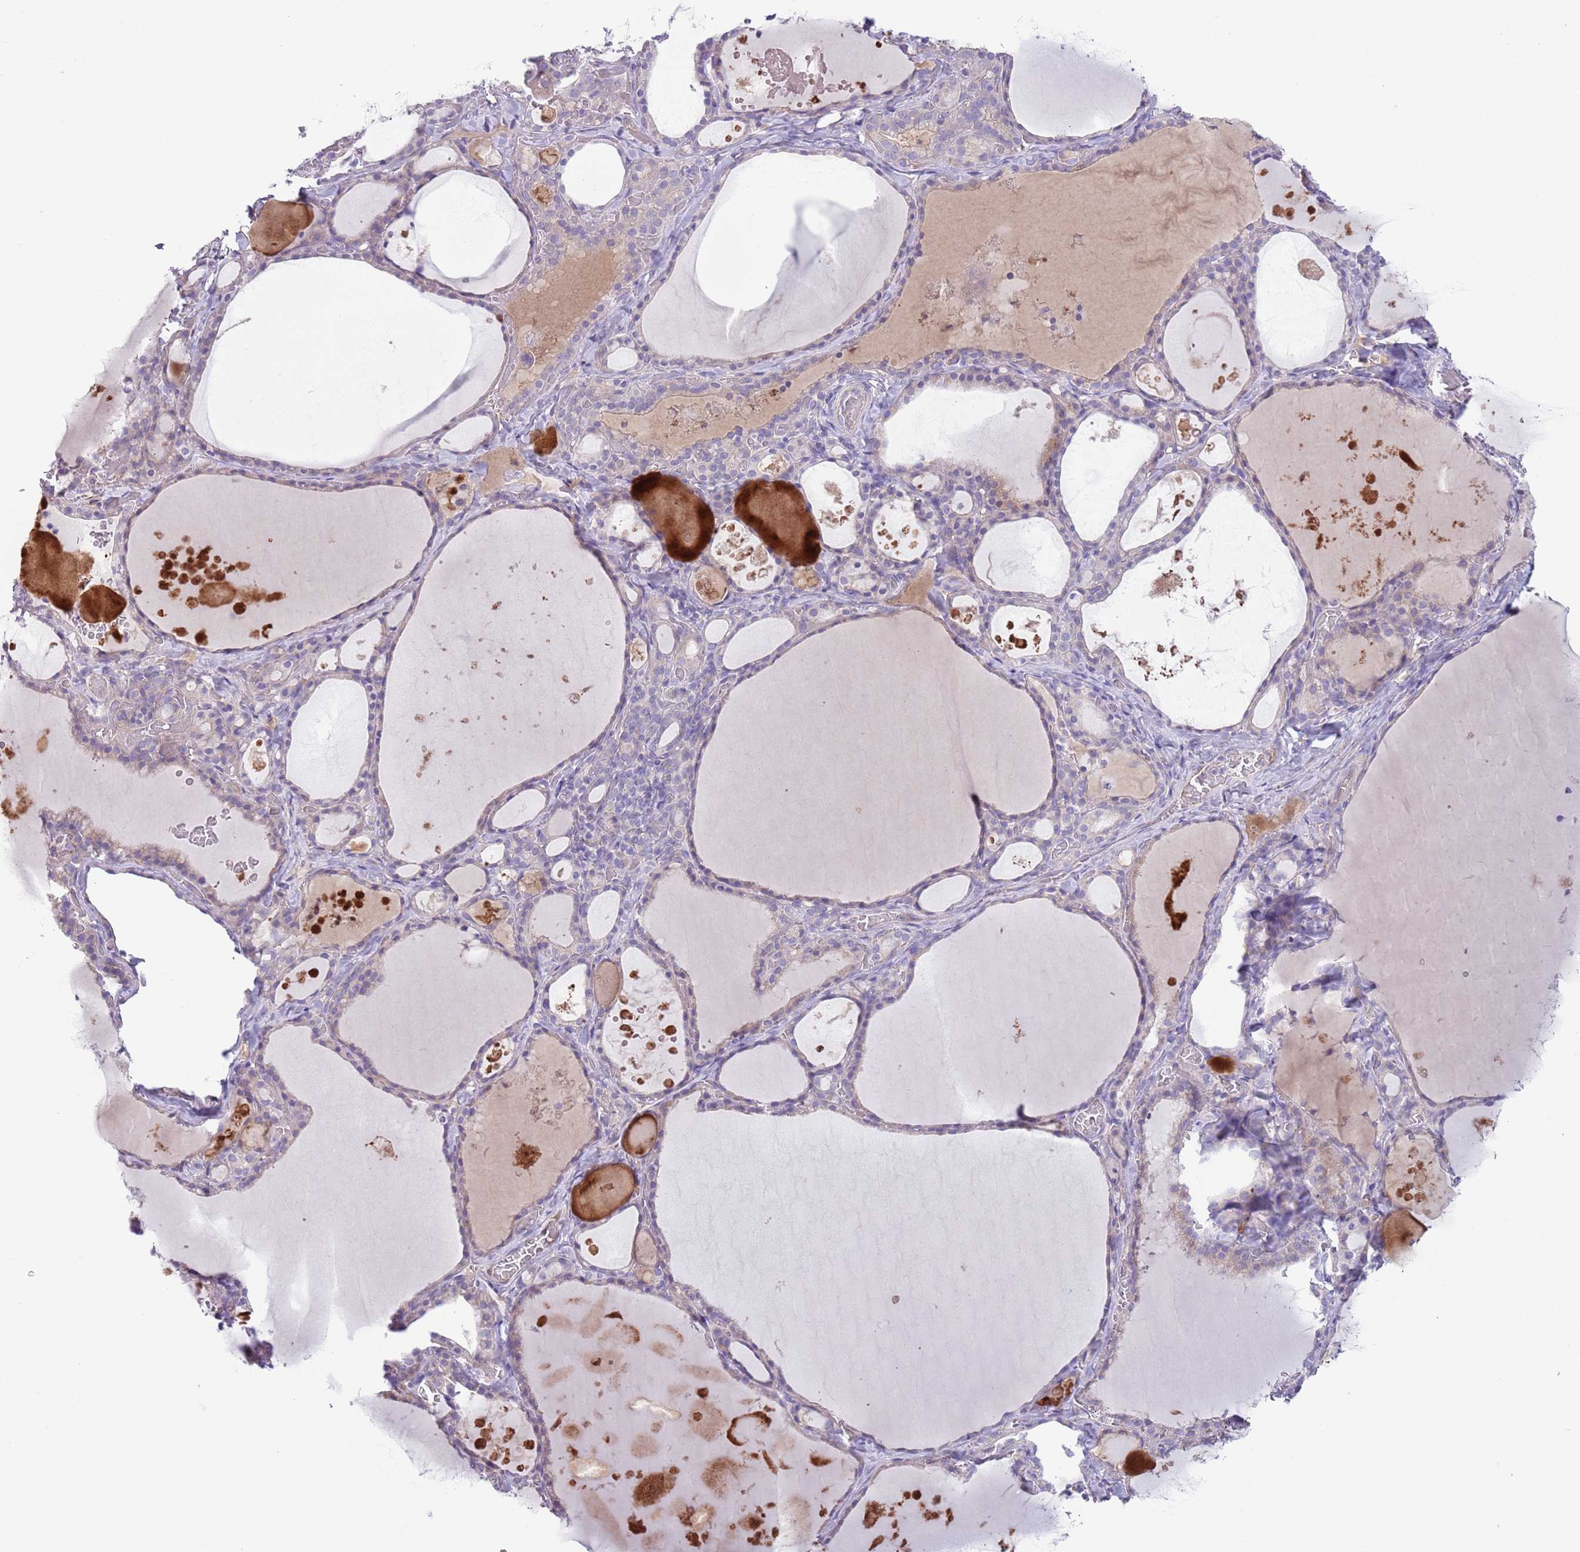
{"staining": {"intensity": "negative", "quantity": "none", "location": "none"}, "tissue": "thyroid gland", "cell_type": "Glandular cells", "image_type": "normal", "snomed": [{"axis": "morphology", "description": "Normal tissue, NOS"}, {"axis": "topography", "description": "Thyroid gland"}], "caption": "Immunohistochemical staining of normal thyroid gland demonstrates no significant expression in glandular cells.", "gene": "CFH", "patient": {"sex": "male", "age": 56}}